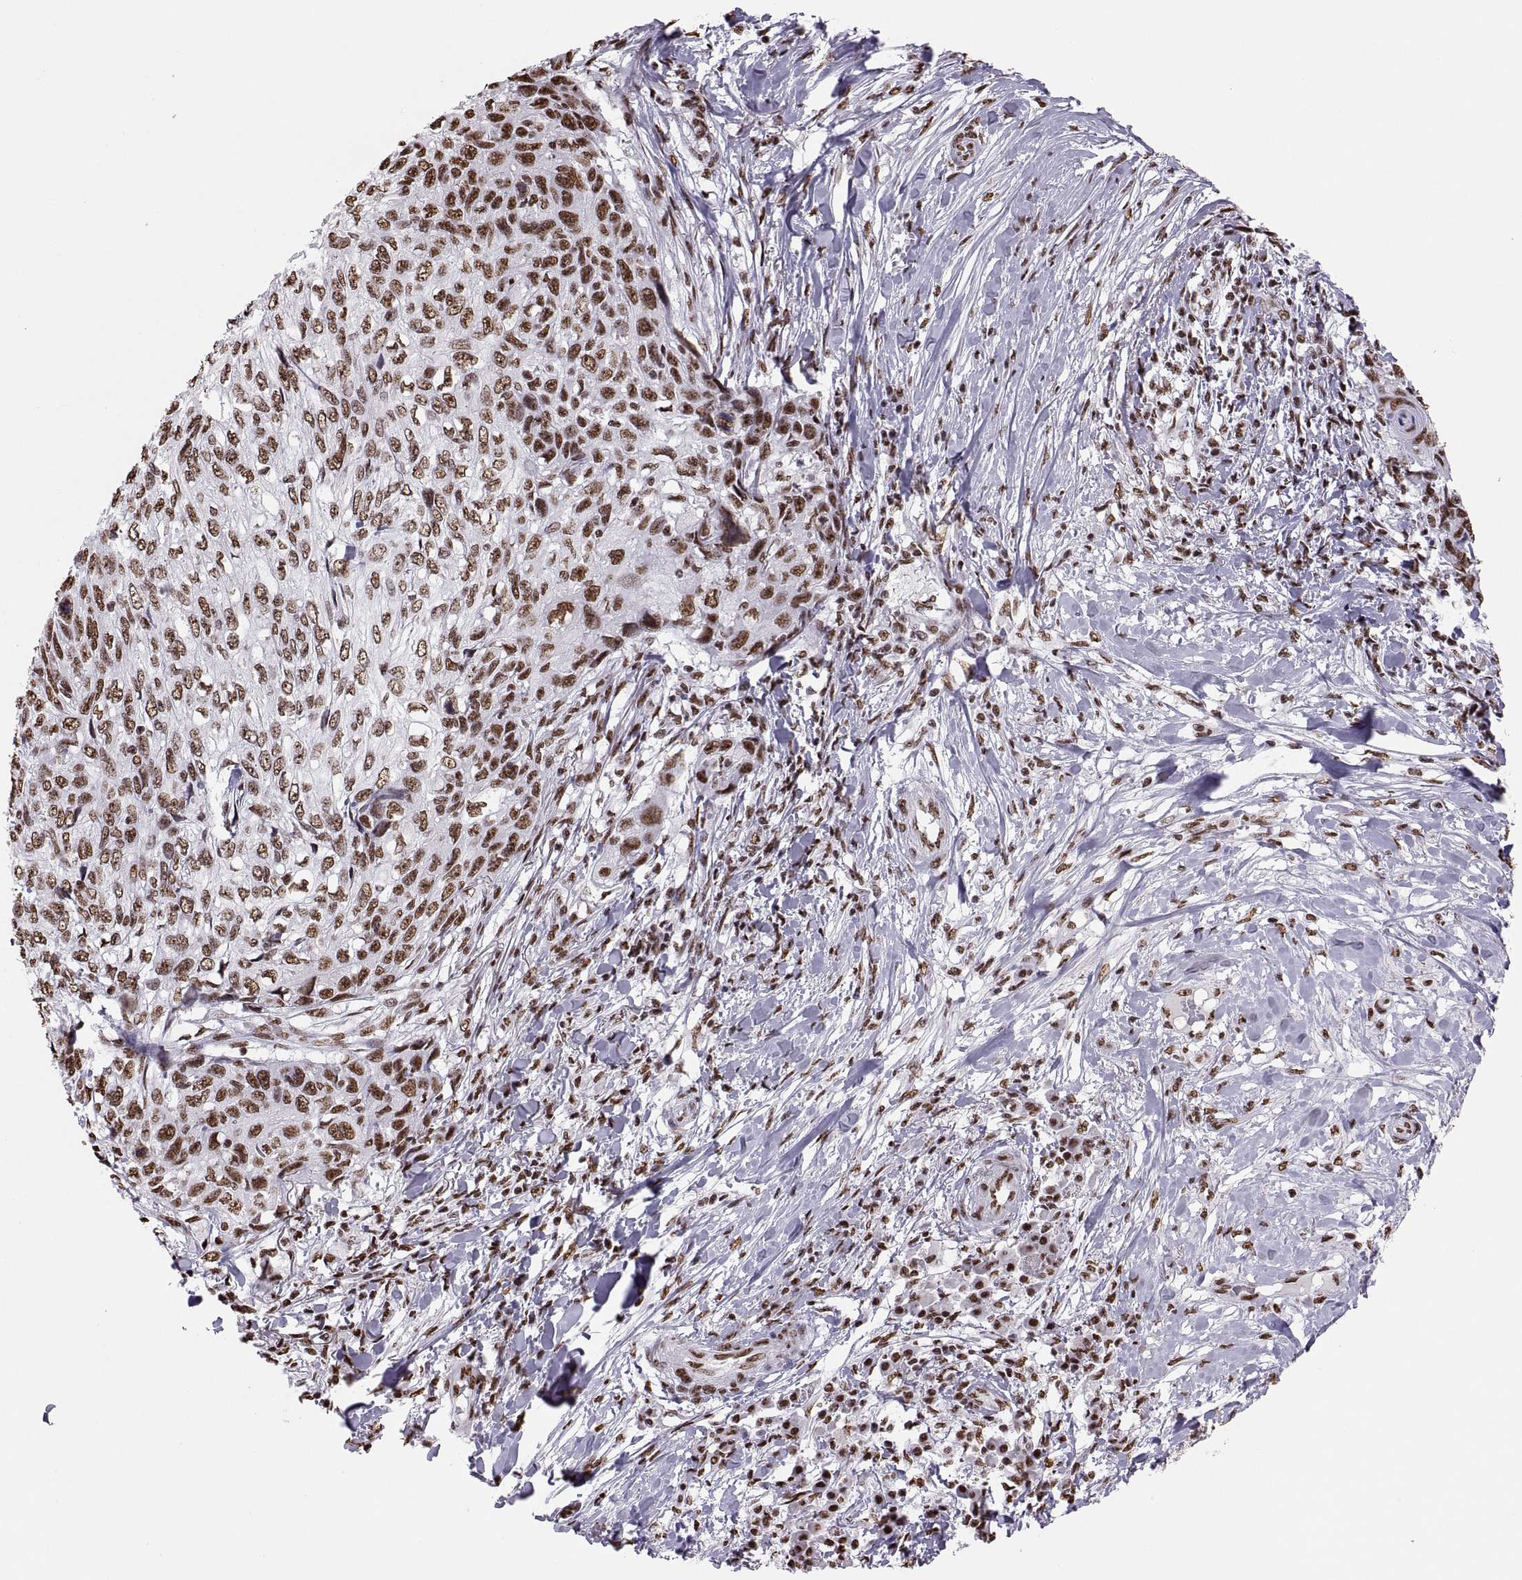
{"staining": {"intensity": "strong", "quantity": "25%-75%", "location": "nuclear"}, "tissue": "skin cancer", "cell_type": "Tumor cells", "image_type": "cancer", "snomed": [{"axis": "morphology", "description": "Squamous cell carcinoma, NOS"}, {"axis": "topography", "description": "Skin"}], "caption": "A micrograph showing strong nuclear expression in approximately 25%-75% of tumor cells in skin cancer, as visualized by brown immunohistochemical staining.", "gene": "SNAI1", "patient": {"sex": "male", "age": 92}}